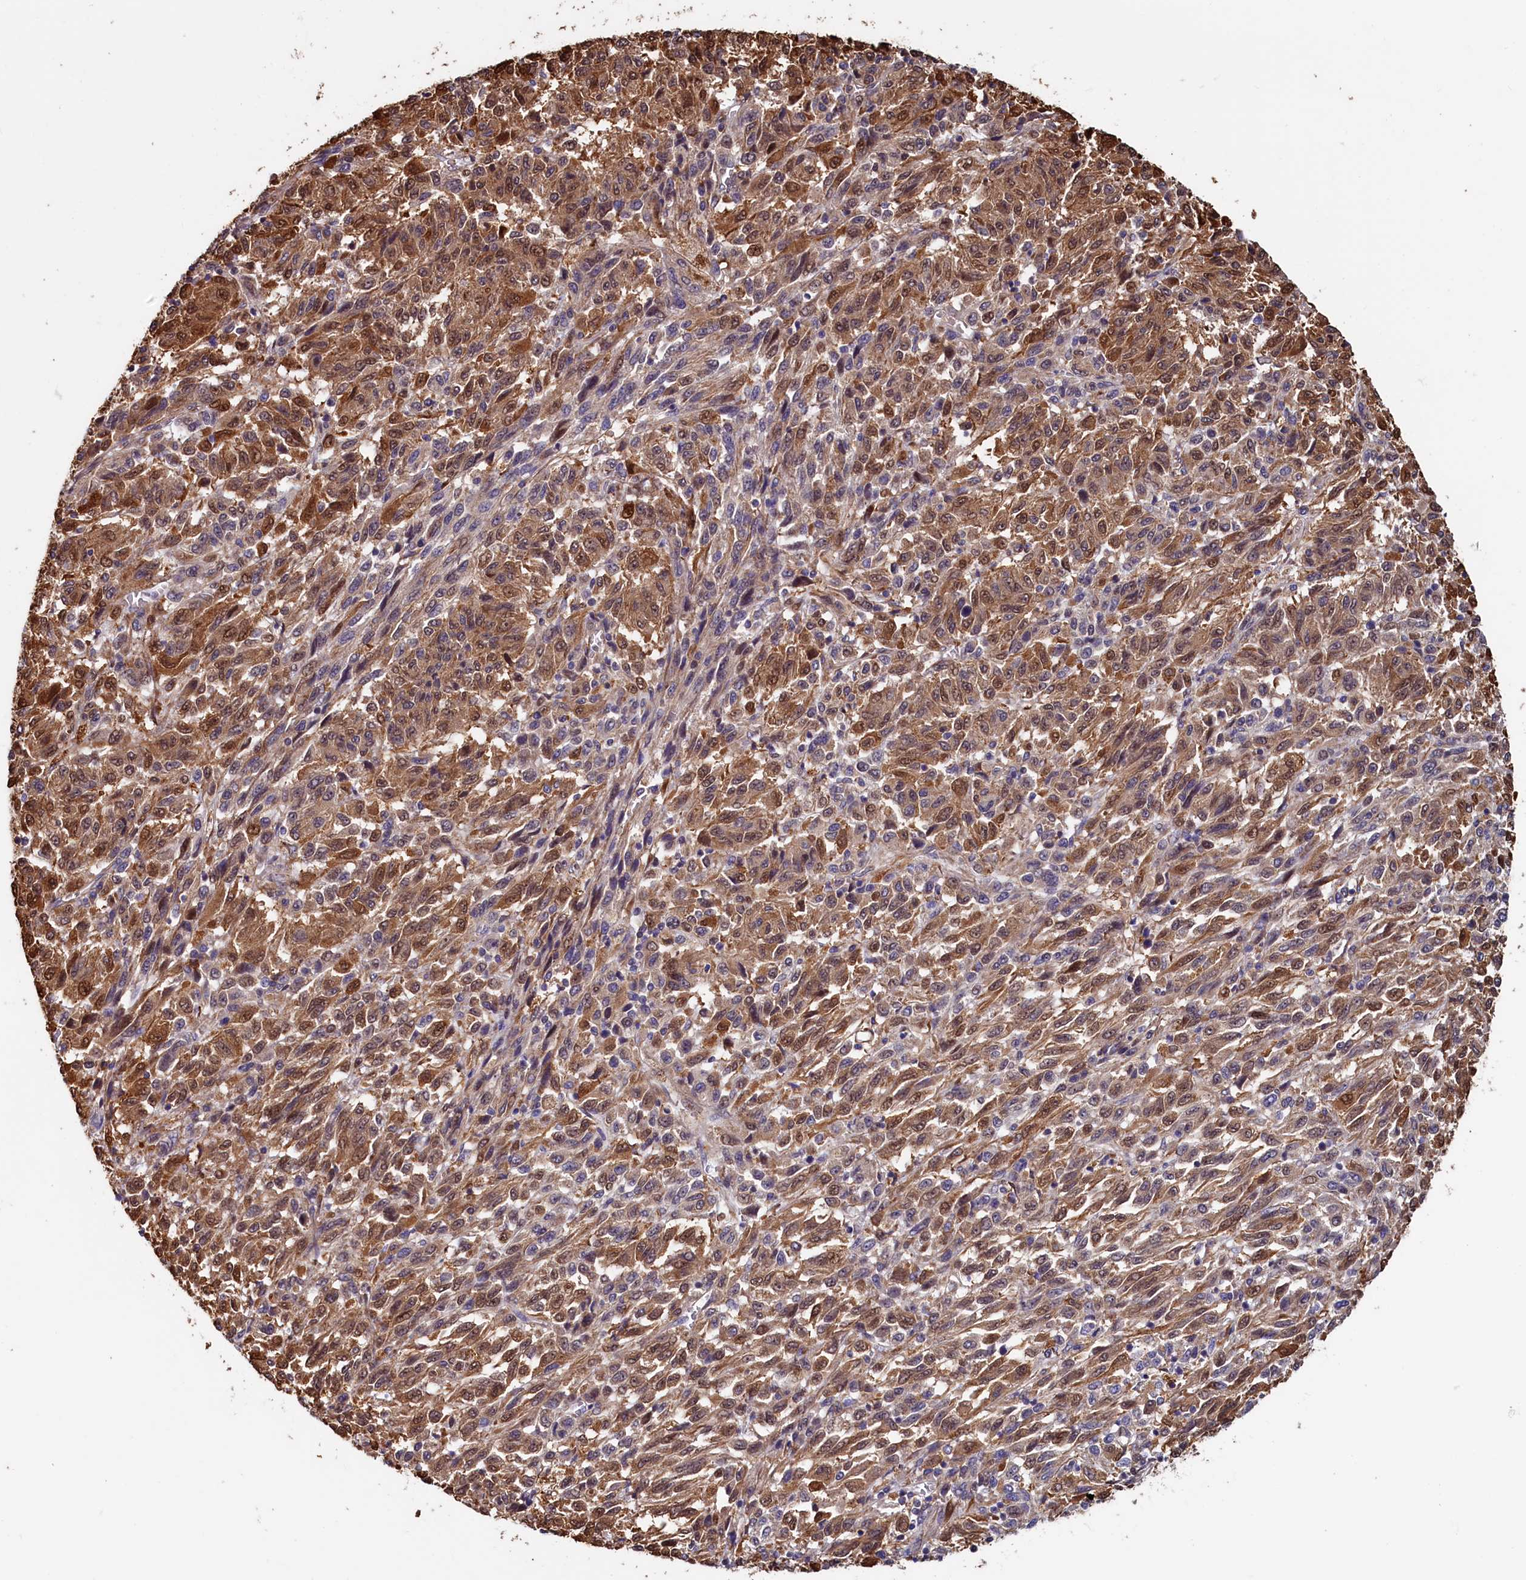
{"staining": {"intensity": "moderate", "quantity": ">75%", "location": "cytoplasmic/membranous,nuclear"}, "tissue": "melanoma", "cell_type": "Tumor cells", "image_type": "cancer", "snomed": [{"axis": "morphology", "description": "Malignant melanoma, Metastatic site"}, {"axis": "topography", "description": "Lung"}], "caption": "DAB (3,3'-diaminobenzidine) immunohistochemical staining of human melanoma displays moderate cytoplasmic/membranous and nuclear protein expression in about >75% of tumor cells. (Stains: DAB (3,3'-diaminobenzidine) in brown, nuclei in blue, Microscopy: brightfield microscopy at high magnification).", "gene": "ATXN2L", "patient": {"sex": "male", "age": 64}}